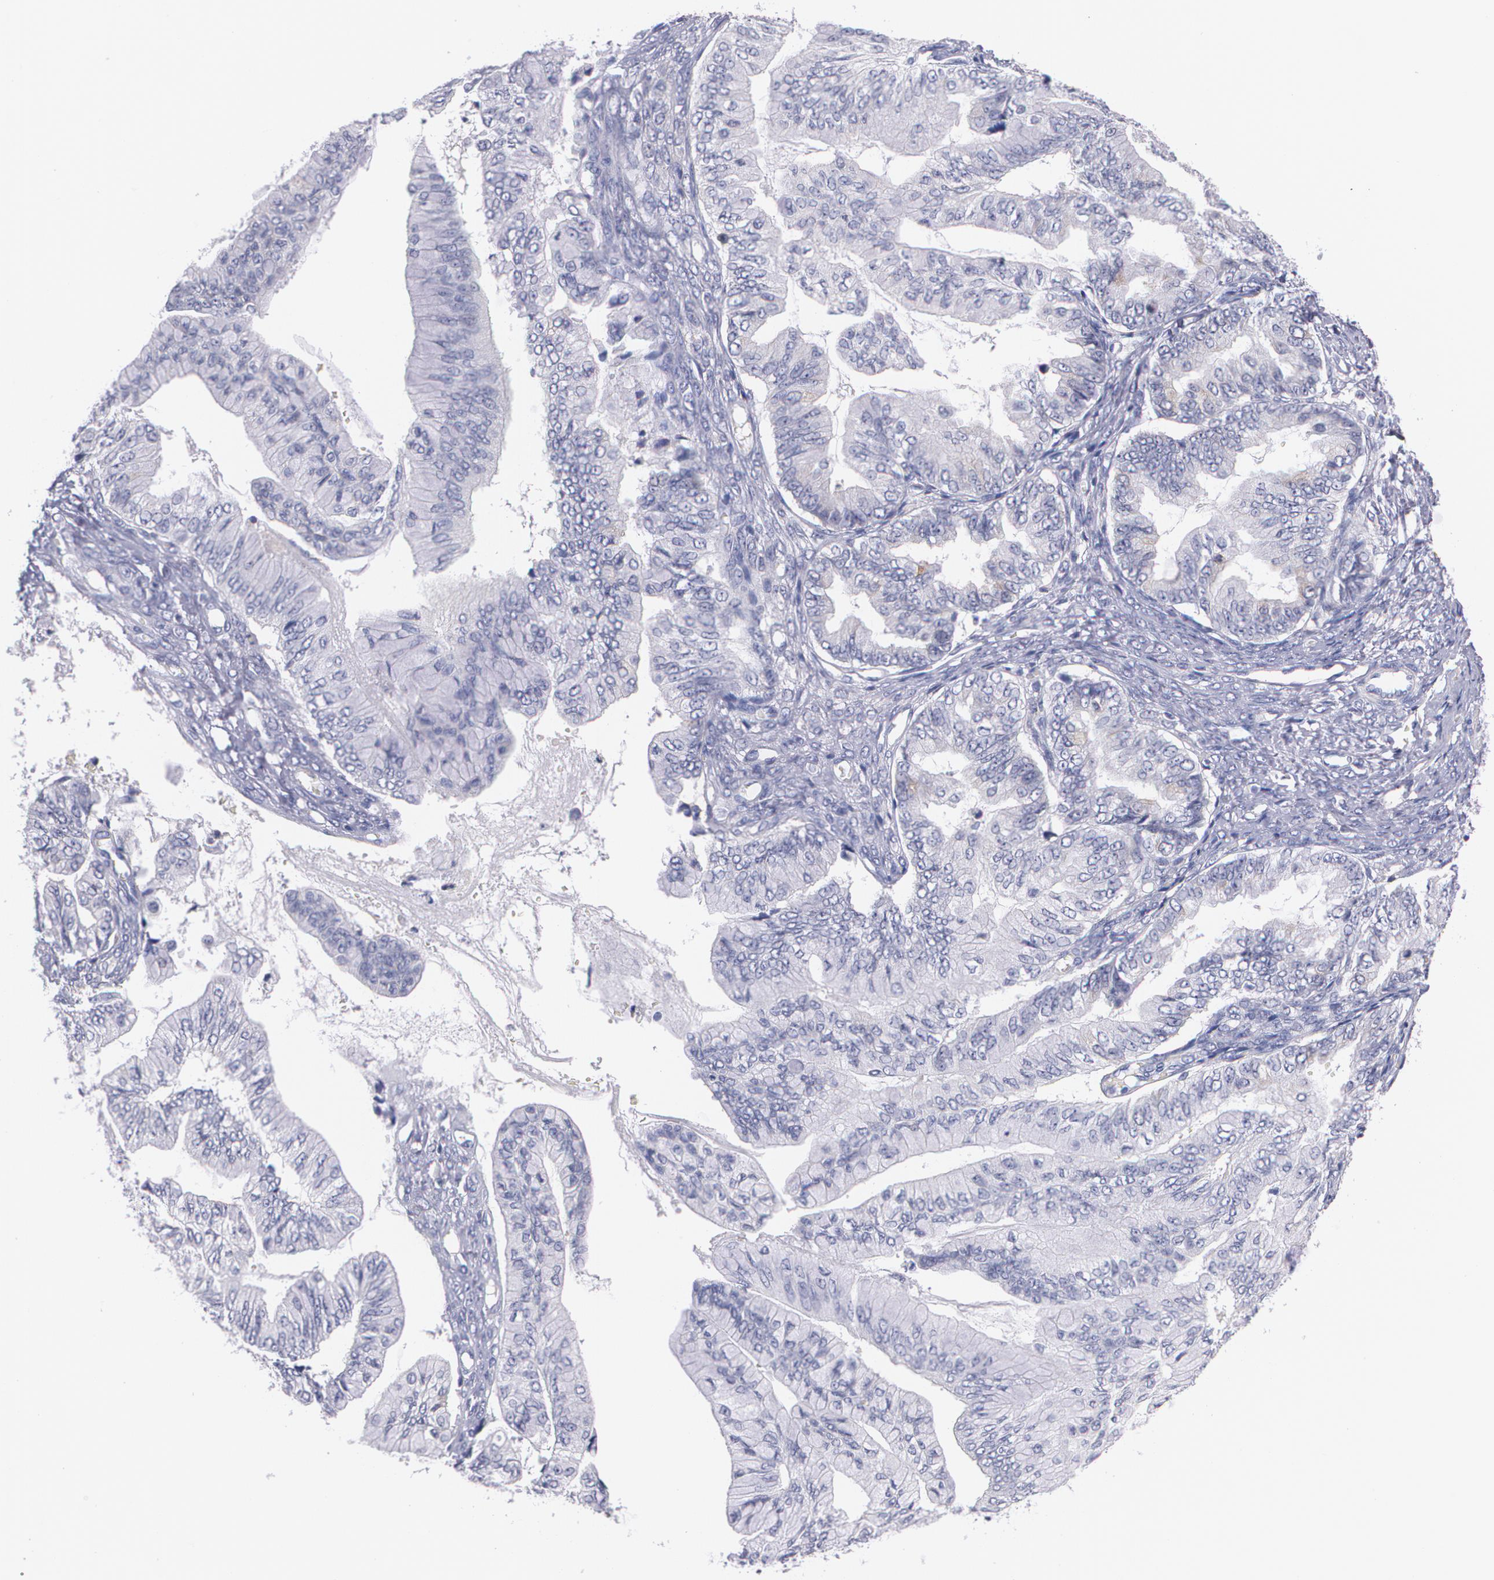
{"staining": {"intensity": "negative", "quantity": "none", "location": "none"}, "tissue": "ovarian cancer", "cell_type": "Tumor cells", "image_type": "cancer", "snomed": [{"axis": "morphology", "description": "Cystadenocarcinoma, mucinous, NOS"}, {"axis": "topography", "description": "Ovary"}], "caption": "Photomicrograph shows no significant protein expression in tumor cells of ovarian mucinous cystadenocarcinoma.", "gene": "HMMR", "patient": {"sex": "female", "age": 36}}